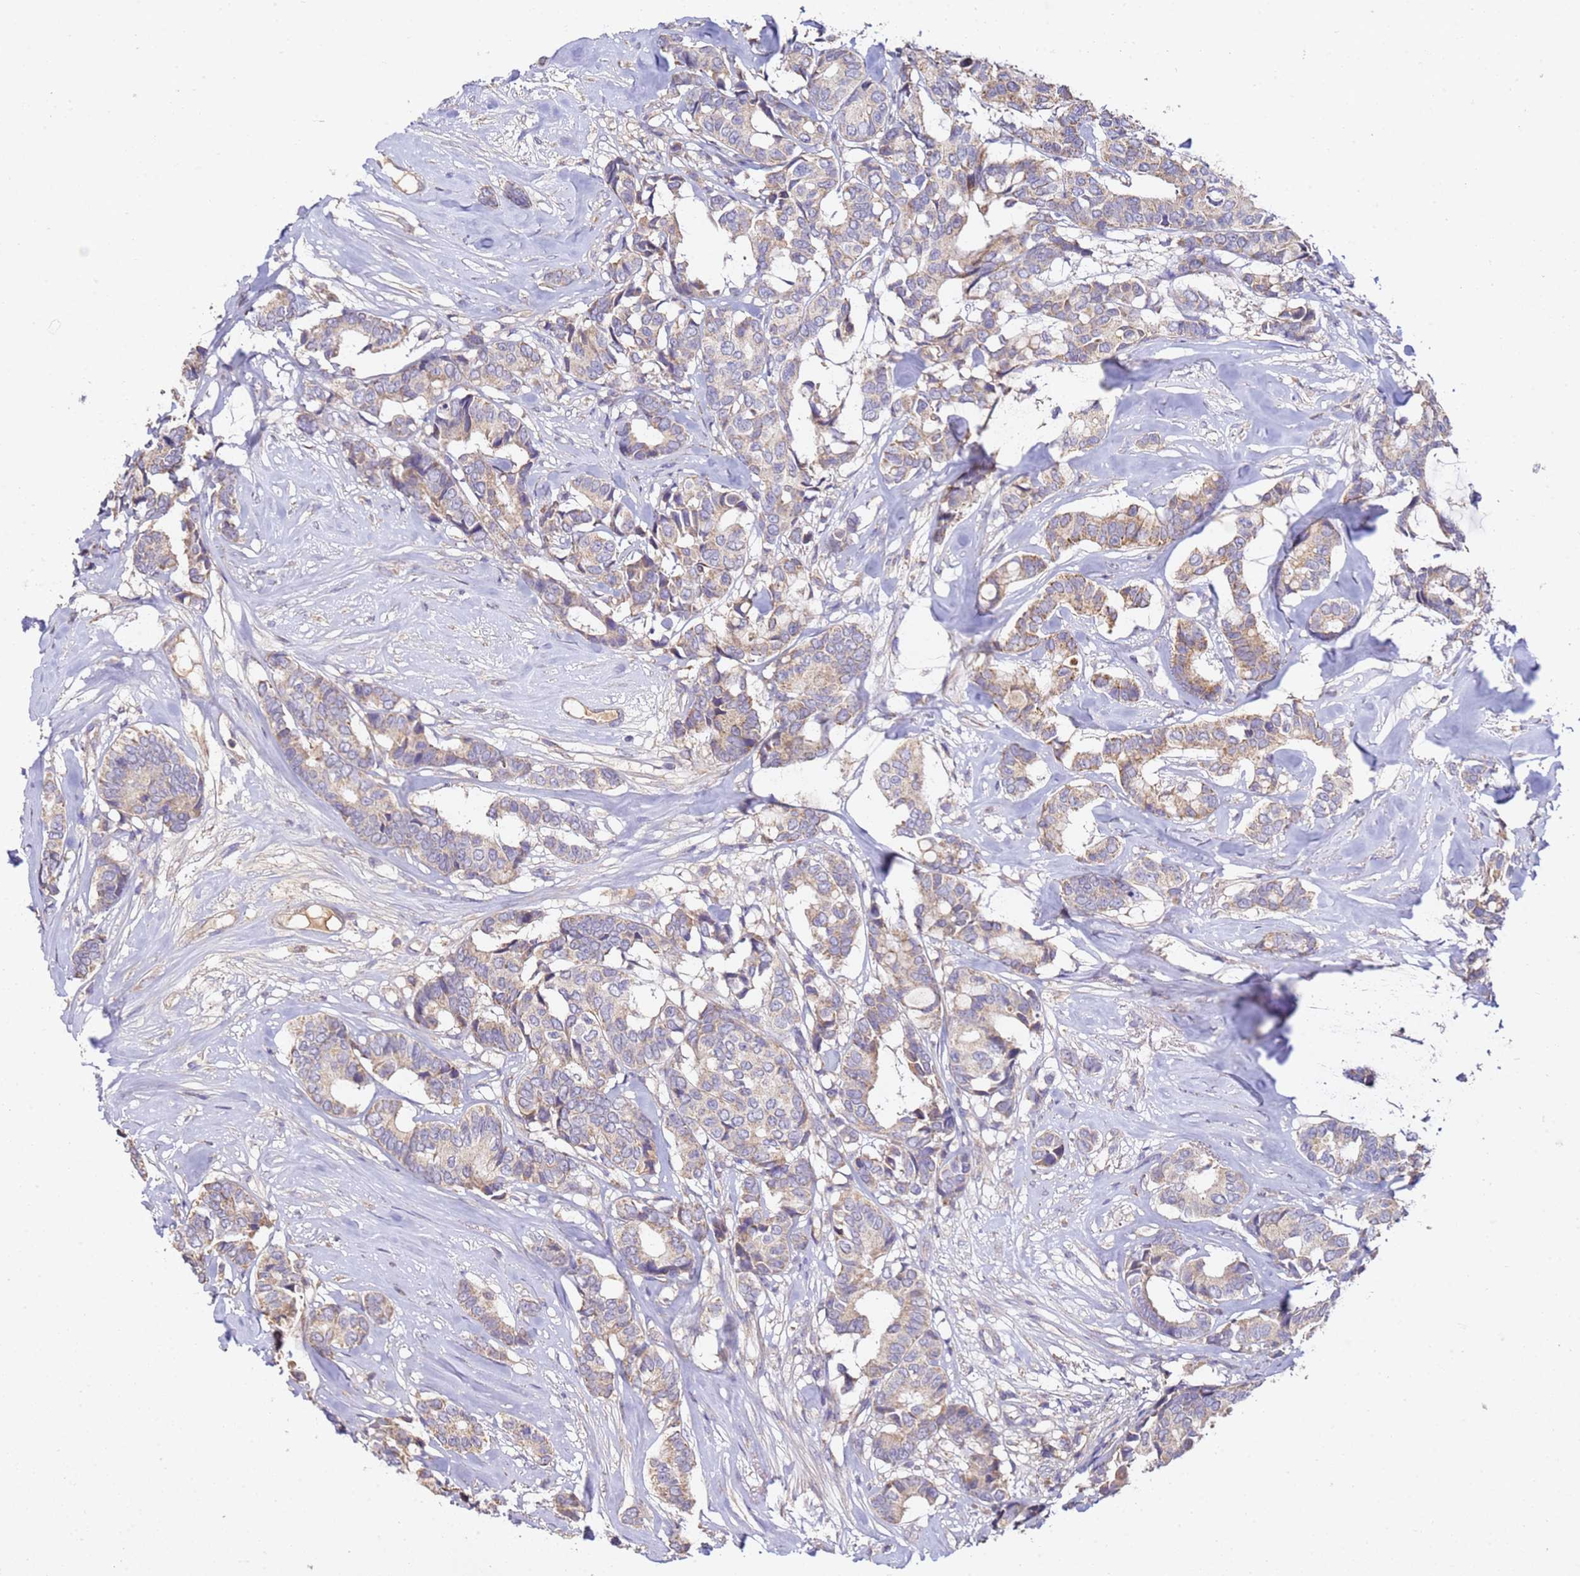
{"staining": {"intensity": "weak", "quantity": "25%-75%", "location": "cytoplasmic/membranous"}, "tissue": "breast cancer", "cell_type": "Tumor cells", "image_type": "cancer", "snomed": [{"axis": "morphology", "description": "Duct carcinoma"}, {"axis": "topography", "description": "Breast"}], "caption": "Tumor cells reveal low levels of weak cytoplasmic/membranous positivity in about 25%-75% of cells in human breast cancer (invasive ductal carcinoma).", "gene": "OR2B11", "patient": {"sex": "female", "age": 87}}